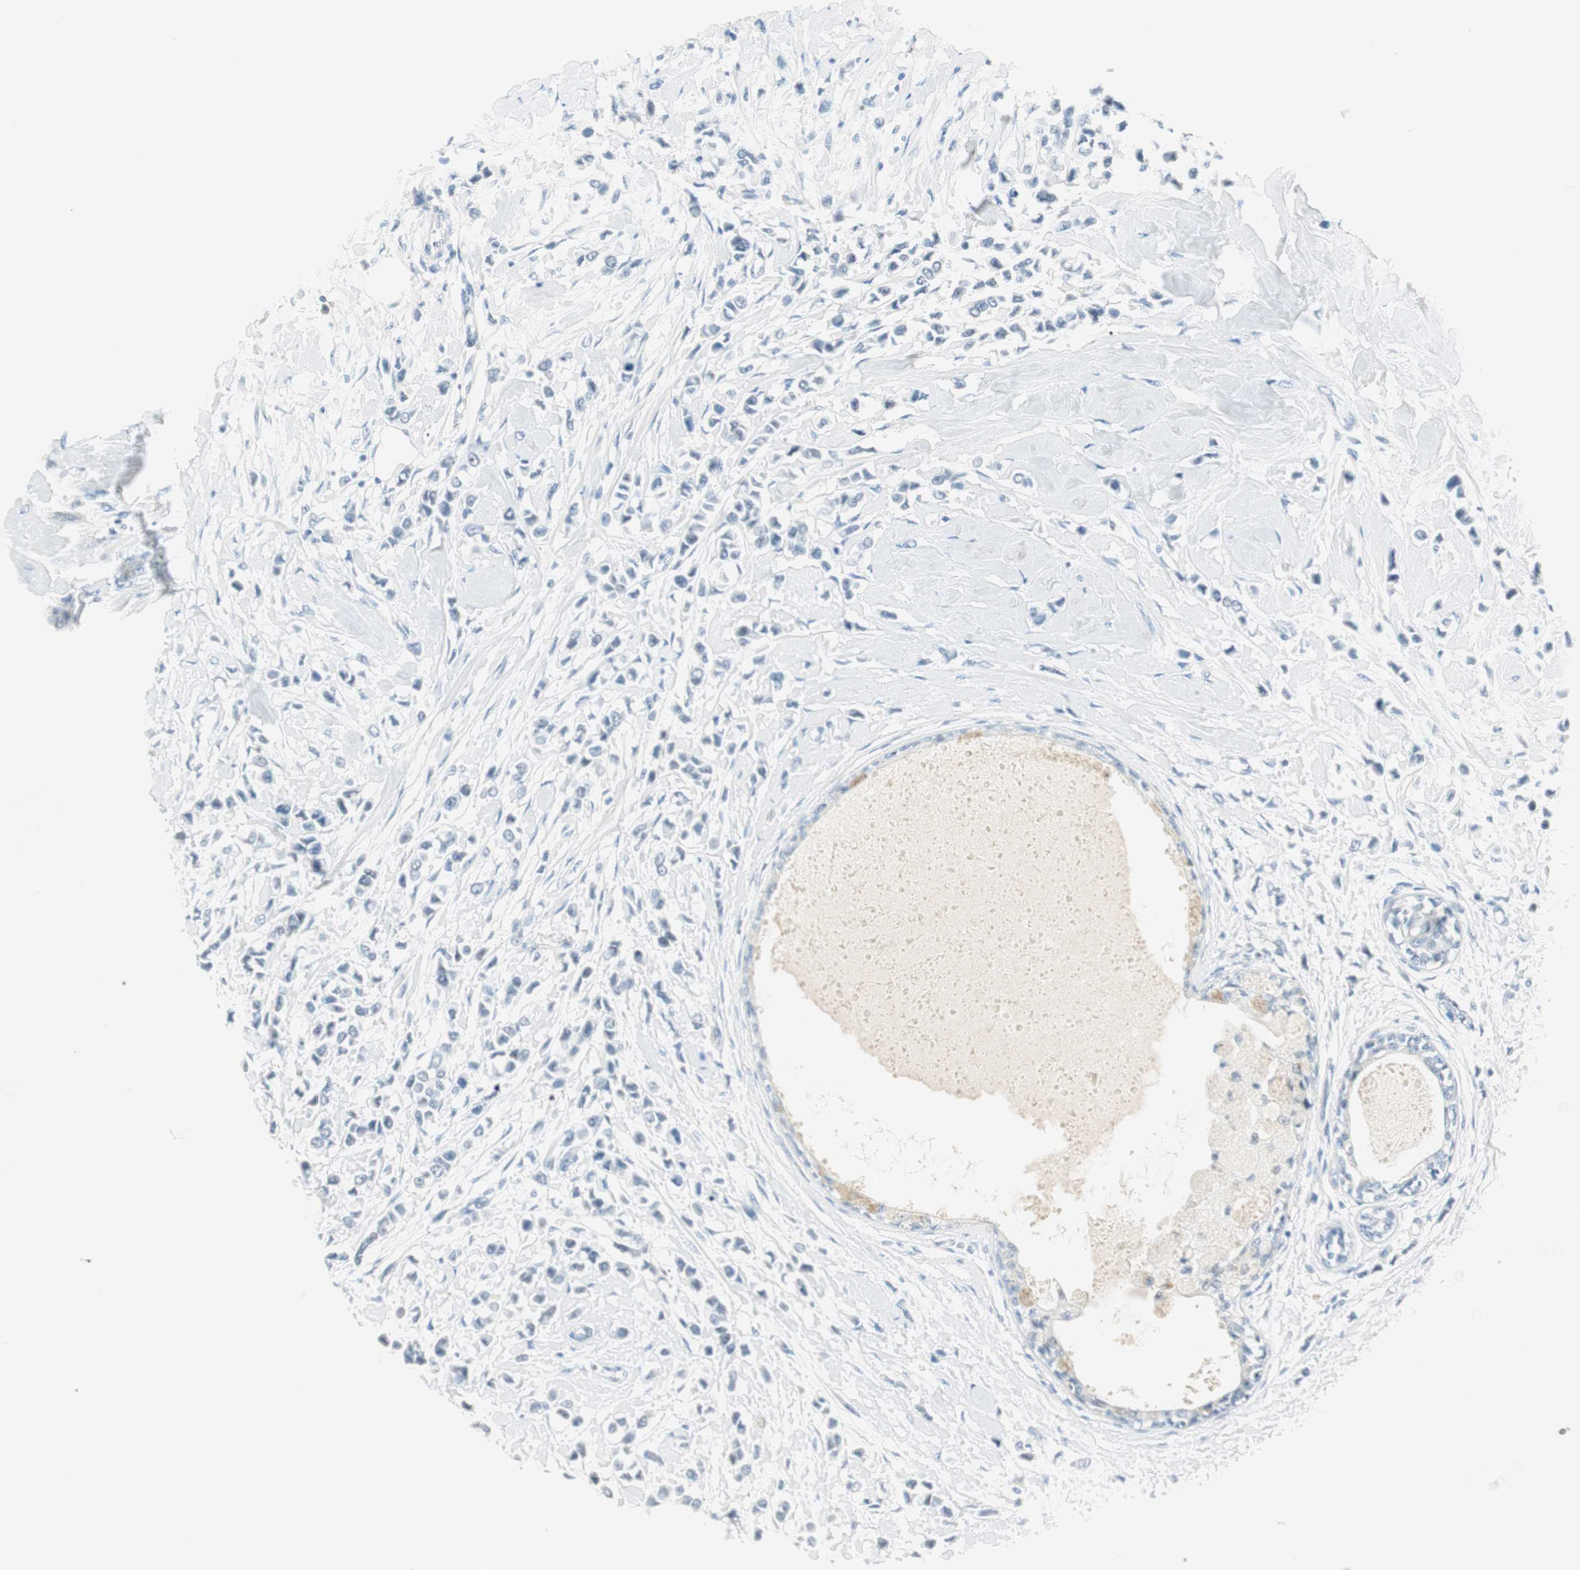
{"staining": {"intensity": "negative", "quantity": "none", "location": "none"}, "tissue": "breast cancer", "cell_type": "Tumor cells", "image_type": "cancer", "snomed": [{"axis": "morphology", "description": "Lobular carcinoma"}, {"axis": "topography", "description": "Breast"}], "caption": "The IHC photomicrograph has no significant expression in tumor cells of lobular carcinoma (breast) tissue.", "gene": "HOXB13", "patient": {"sex": "female", "age": 51}}